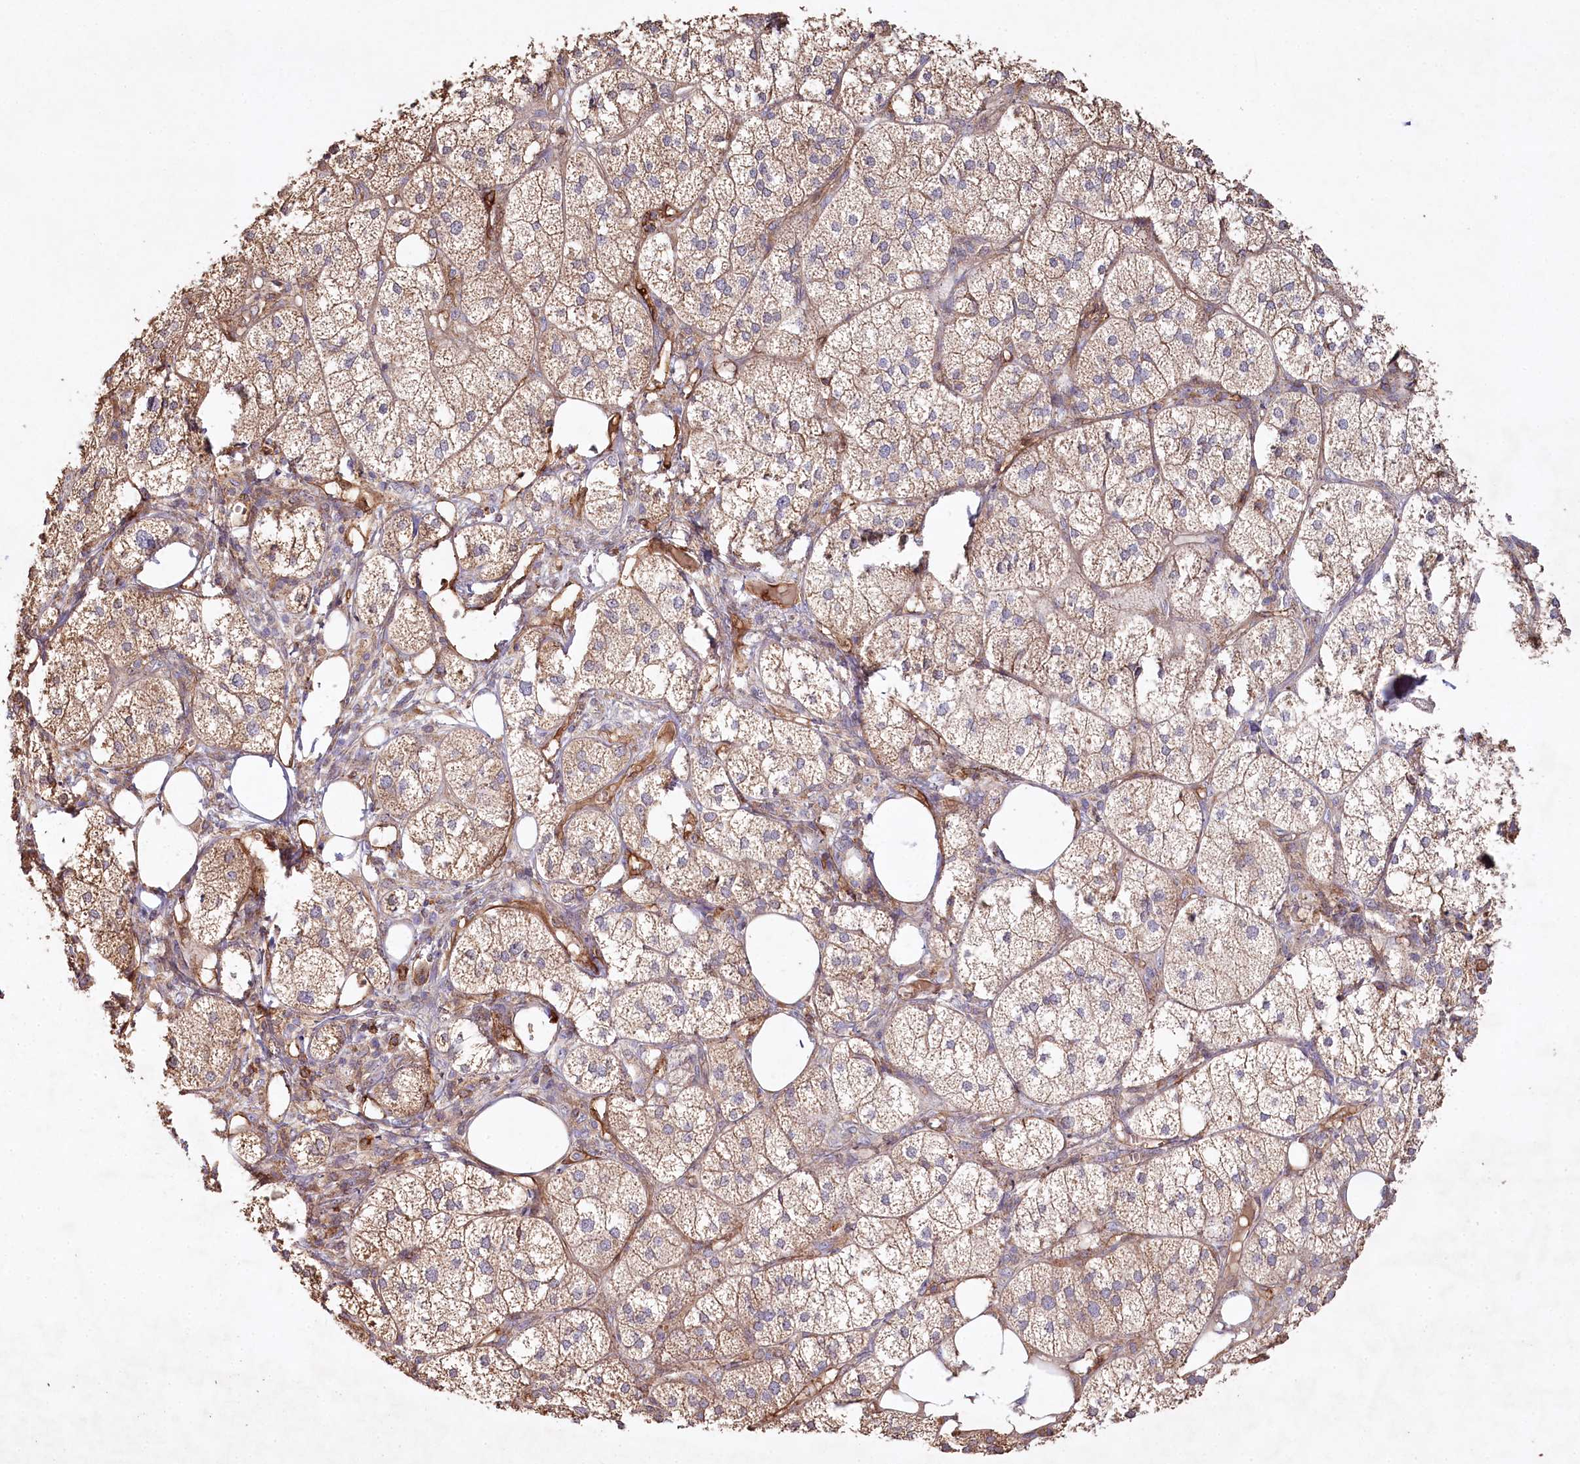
{"staining": {"intensity": "moderate", "quantity": "25%-75%", "location": "cytoplasmic/membranous"}, "tissue": "adrenal gland", "cell_type": "Glandular cells", "image_type": "normal", "snomed": [{"axis": "morphology", "description": "Normal tissue, NOS"}, {"axis": "topography", "description": "Adrenal gland"}], "caption": "Adrenal gland stained with DAB (3,3'-diaminobenzidine) immunohistochemistry displays medium levels of moderate cytoplasmic/membranous expression in approximately 25%-75% of glandular cells.", "gene": "RBP5", "patient": {"sex": "female", "age": 61}}